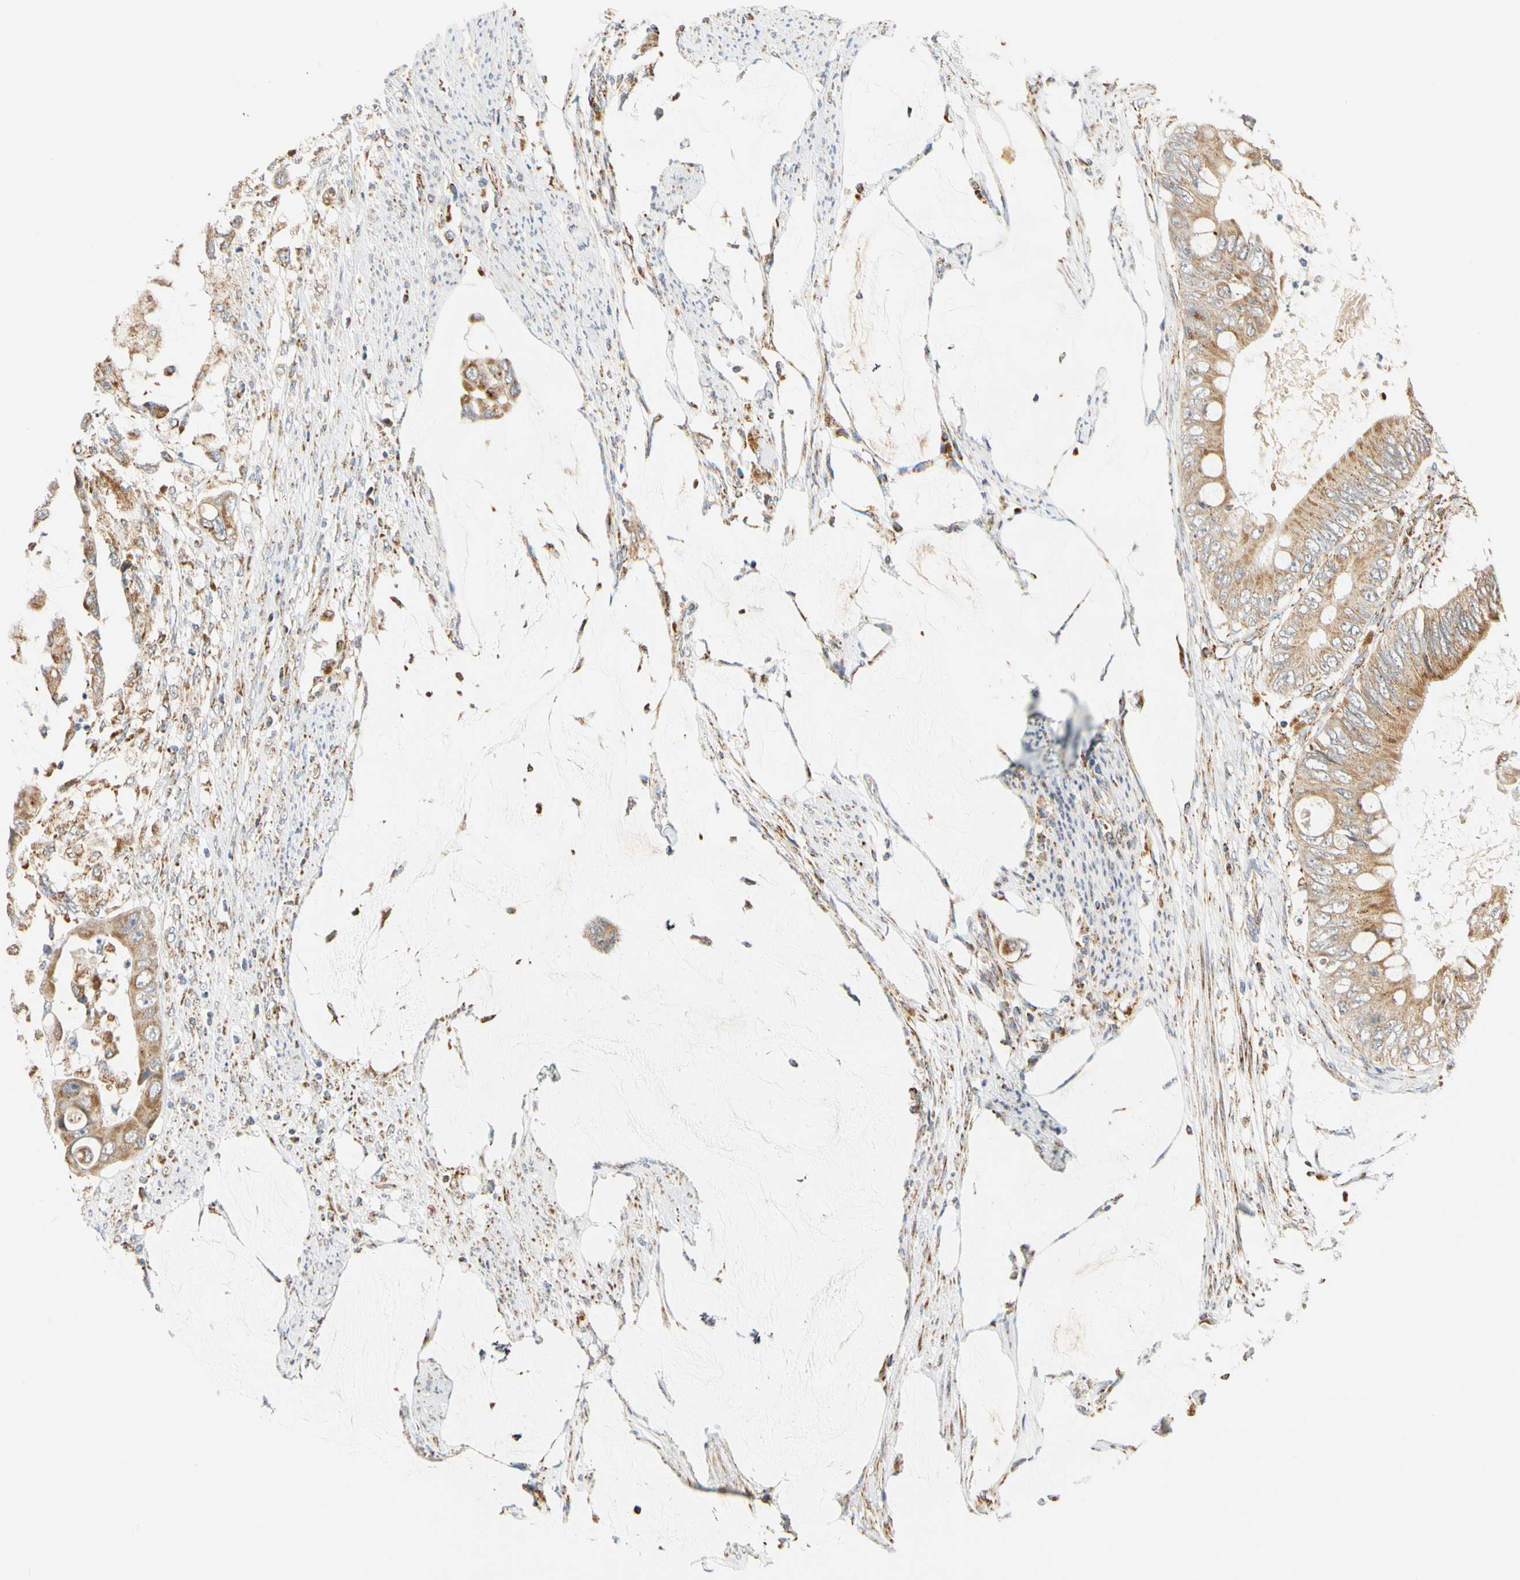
{"staining": {"intensity": "moderate", "quantity": ">75%", "location": "cytoplasmic/membranous"}, "tissue": "colorectal cancer", "cell_type": "Tumor cells", "image_type": "cancer", "snomed": [{"axis": "morphology", "description": "Adenocarcinoma, NOS"}, {"axis": "topography", "description": "Rectum"}], "caption": "Protein staining of adenocarcinoma (colorectal) tissue shows moderate cytoplasmic/membranous expression in approximately >75% of tumor cells.", "gene": "SFXN3", "patient": {"sex": "female", "age": 77}}